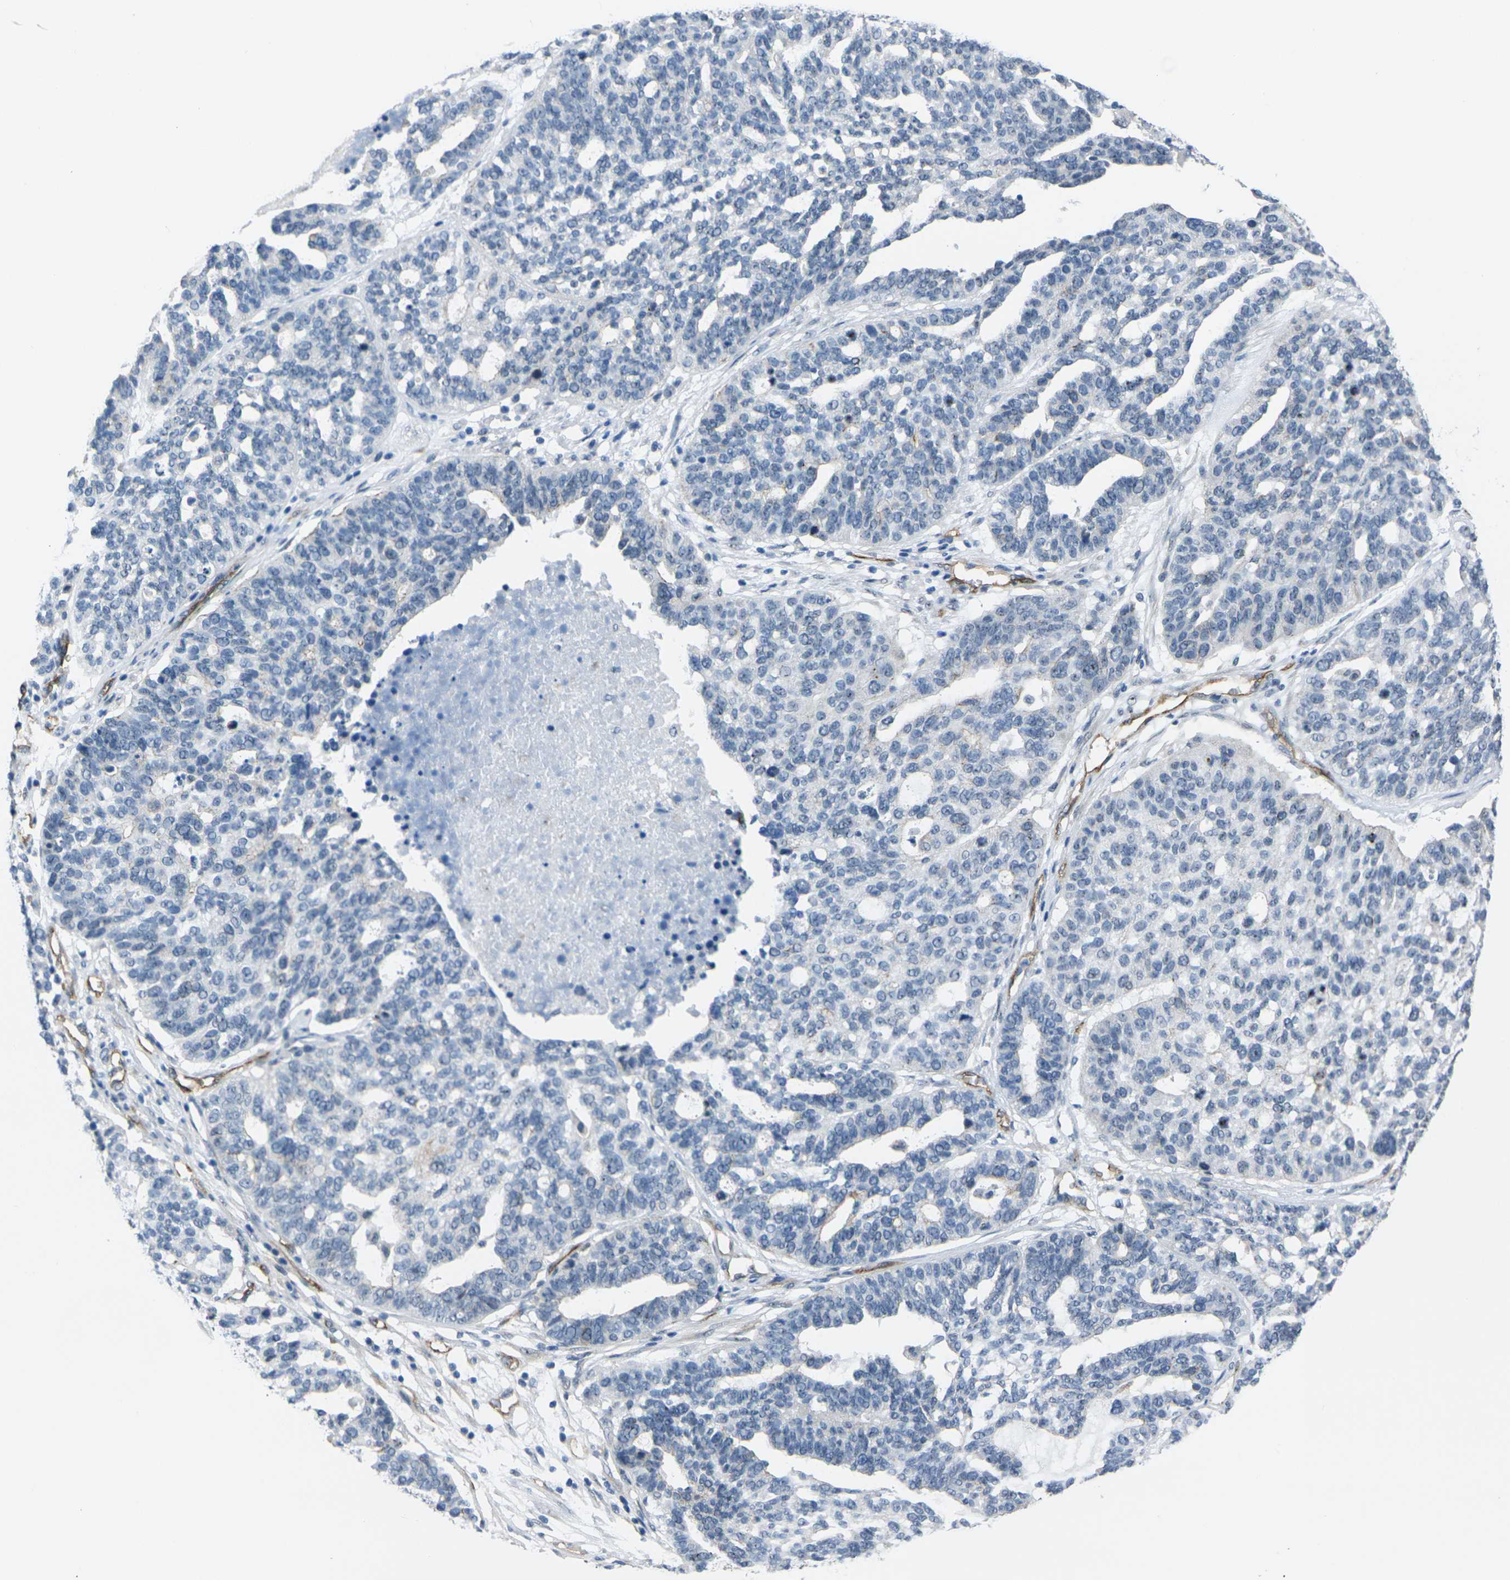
{"staining": {"intensity": "negative", "quantity": "none", "location": "none"}, "tissue": "ovarian cancer", "cell_type": "Tumor cells", "image_type": "cancer", "snomed": [{"axis": "morphology", "description": "Cystadenocarcinoma, serous, NOS"}, {"axis": "topography", "description": "Ovary"}], "caption": "Tumor cells are negative for protein expression in human ovarian cancer (serous cystadenocarcinoma). (Stains: DAB IHC with hematoxylin counter stain, Microscopy: brightfield microscopy at high magnification).", "gene": "HSPA12B", "patient": {"sex": "female", "age": 59}}